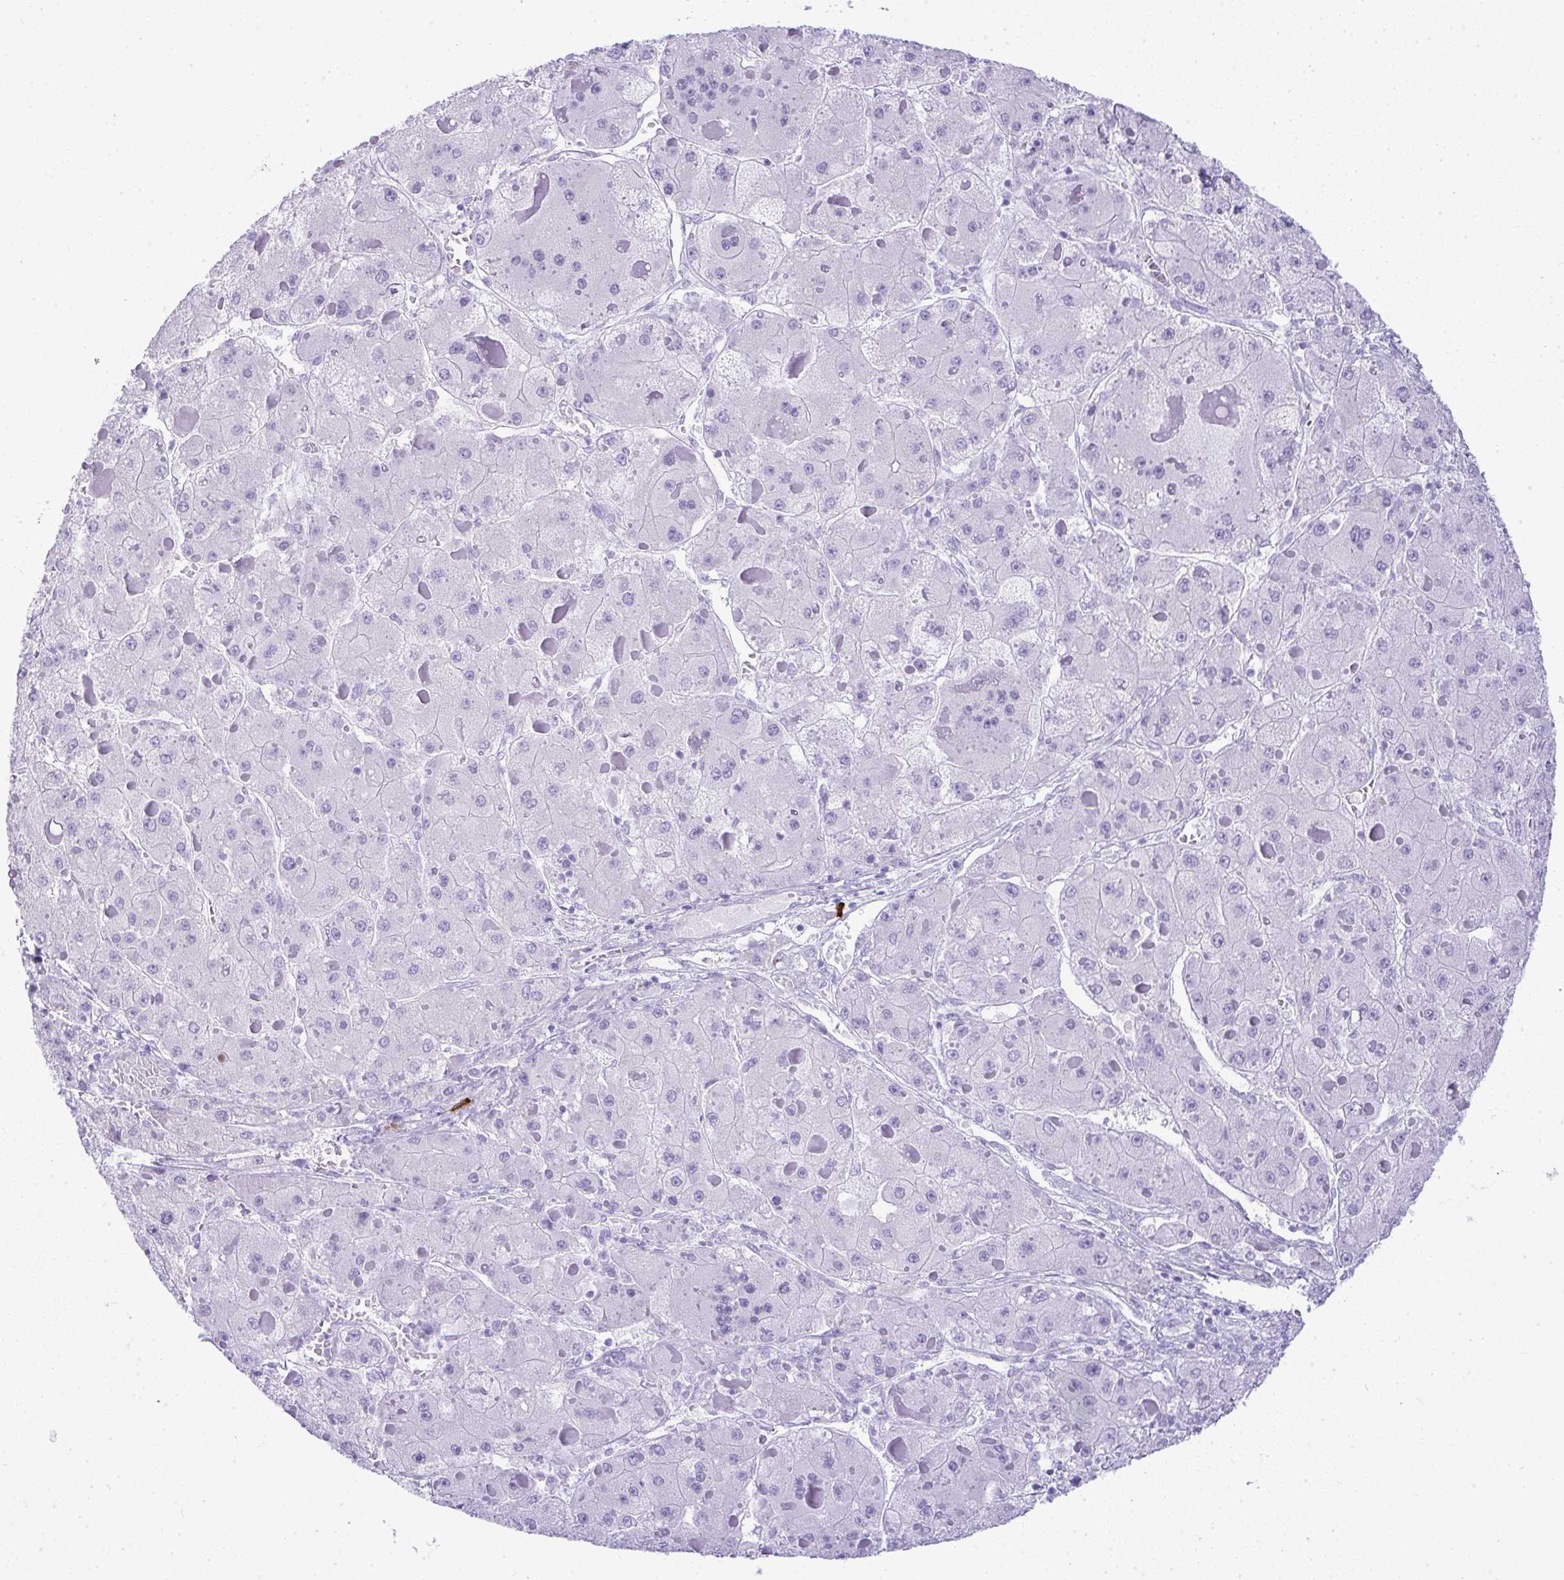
{"staining": {"intensity": "negative", "quantity": "none", "location": "none"}, "tissue": "liver cancer", "cell_type": "Tumor cells", "image_type": "cancer", "snomed": [{"axis": "morphology", "description": "Carcinoma, Hepatocellular, NOS"}, {"axis": "topography", "description": "Liver"}], "caption": "Photomicrograph shows no significant protein expression in tumor cells of hepatocellular carcinoma (liver).", "gene": "CDADC1", "patient": {"sex": "female", "age": 73}}